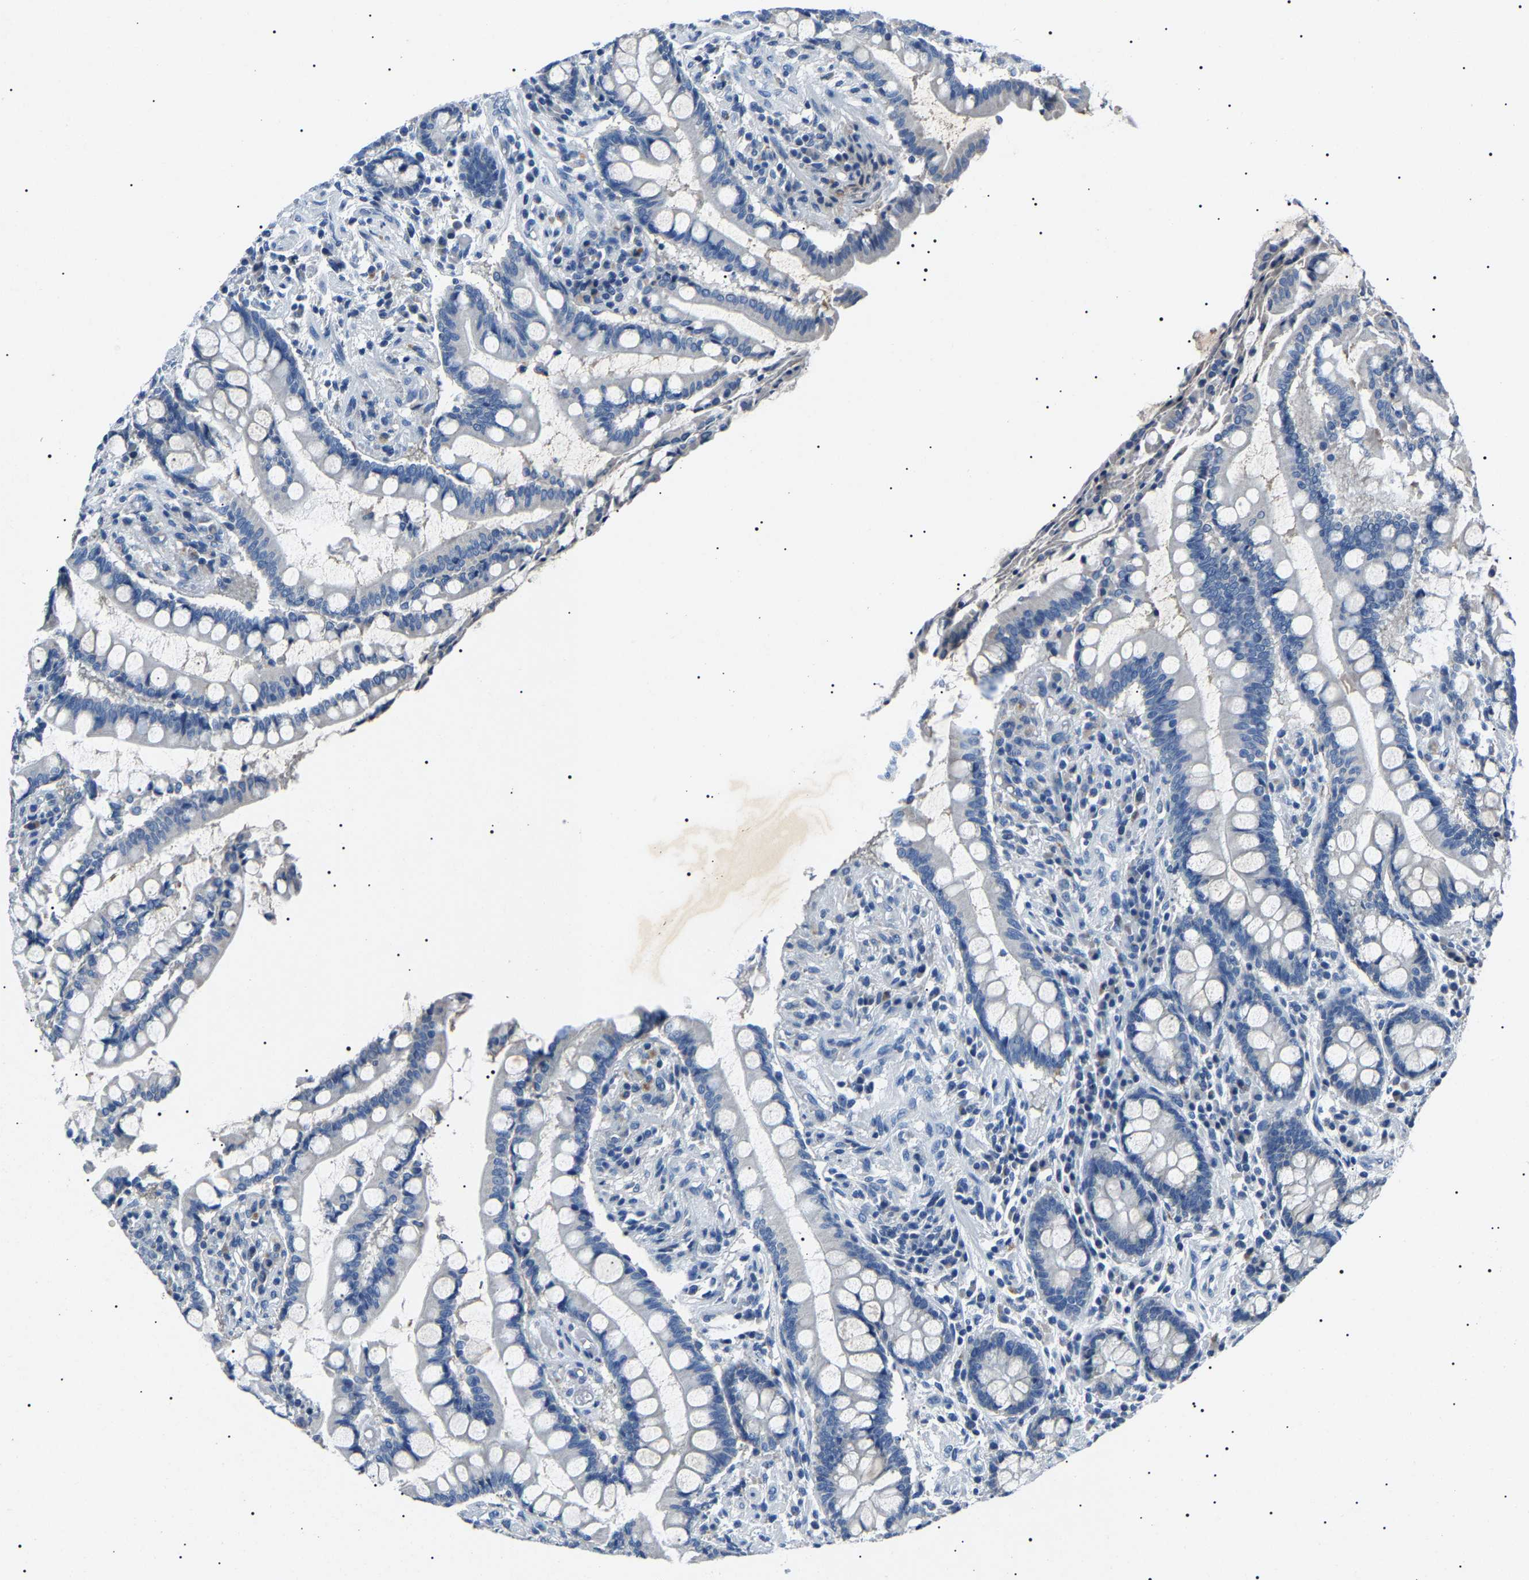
{"staining": {"intensity": "negative", "quantity": "none", "location": "none"}, "tissue": "colon", "cell_type": "Endothelial cells", "image_type": "normal", "snomed": [{"axis": "morphology", "description": "Normal tissue, NOS"}, {"axis": "topography", "description": "Colon"}], "caption": "This is a image of immunohistochemistry staining of normal colon, which shows no expression in endothelial cells.", "gene": "KLK15", "patient": {"sex": "male", "age": 73}}